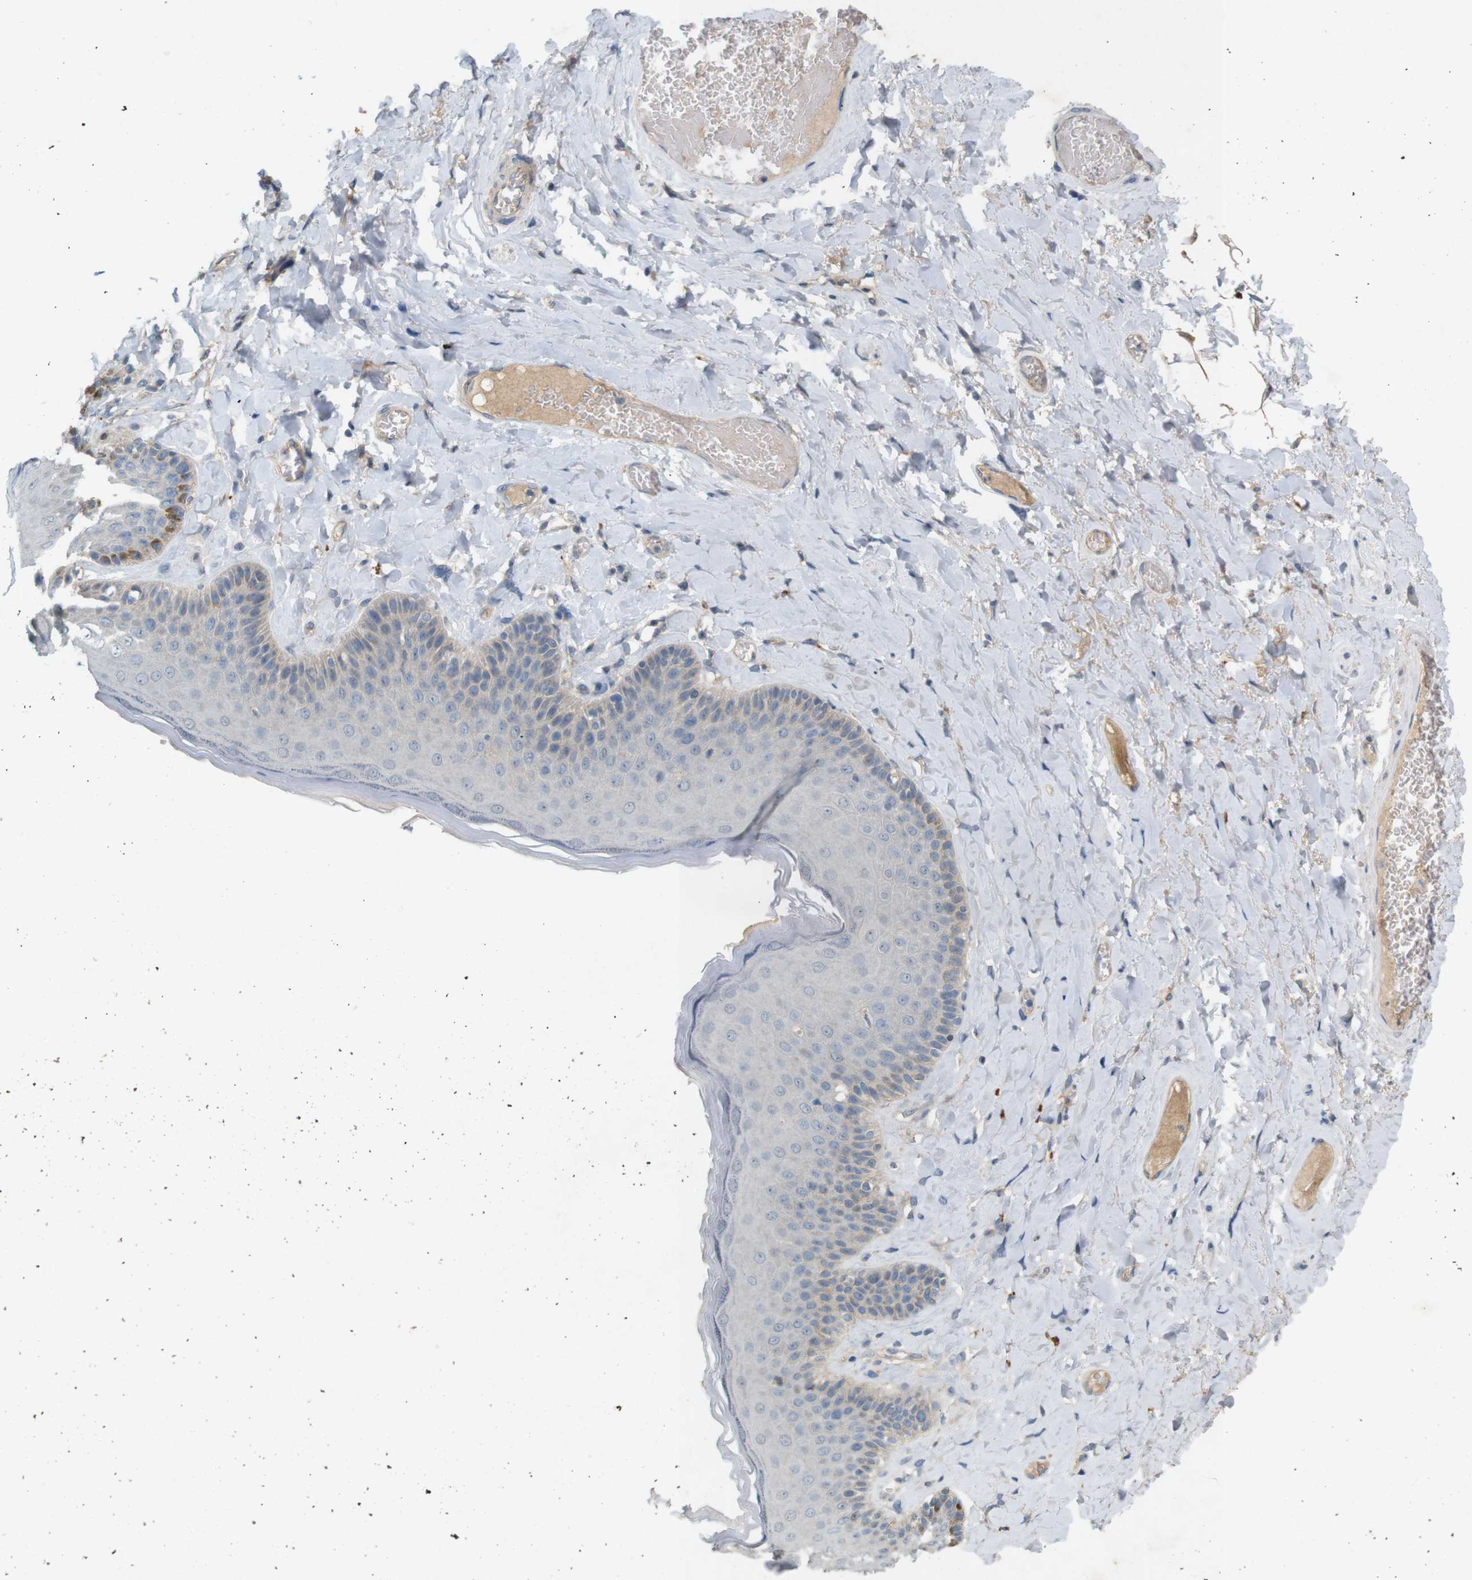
{"staining": {"intensity": "weak", "quantity": "<25%", "location": "cytoplasmic/membranous"}, "tissue": "skin", "cell_type": "Epidermal cells", "image_type": "normal", "snomed": [{"axis": "morphology", "description": "Normal tissue, NOS"}, {"axis": "topography", "description": "Anal"}], "caption": "A histopathology image of skin stained for a protein exhibits no brown staining in epidermal cells. (Stains: DAB immunohistochemistry with hematoxylin counter stain, Microscopy: brightfield microscopy at high magnification).", "gene": "PVR", "patient": {"sex": "male", "age": 69}}